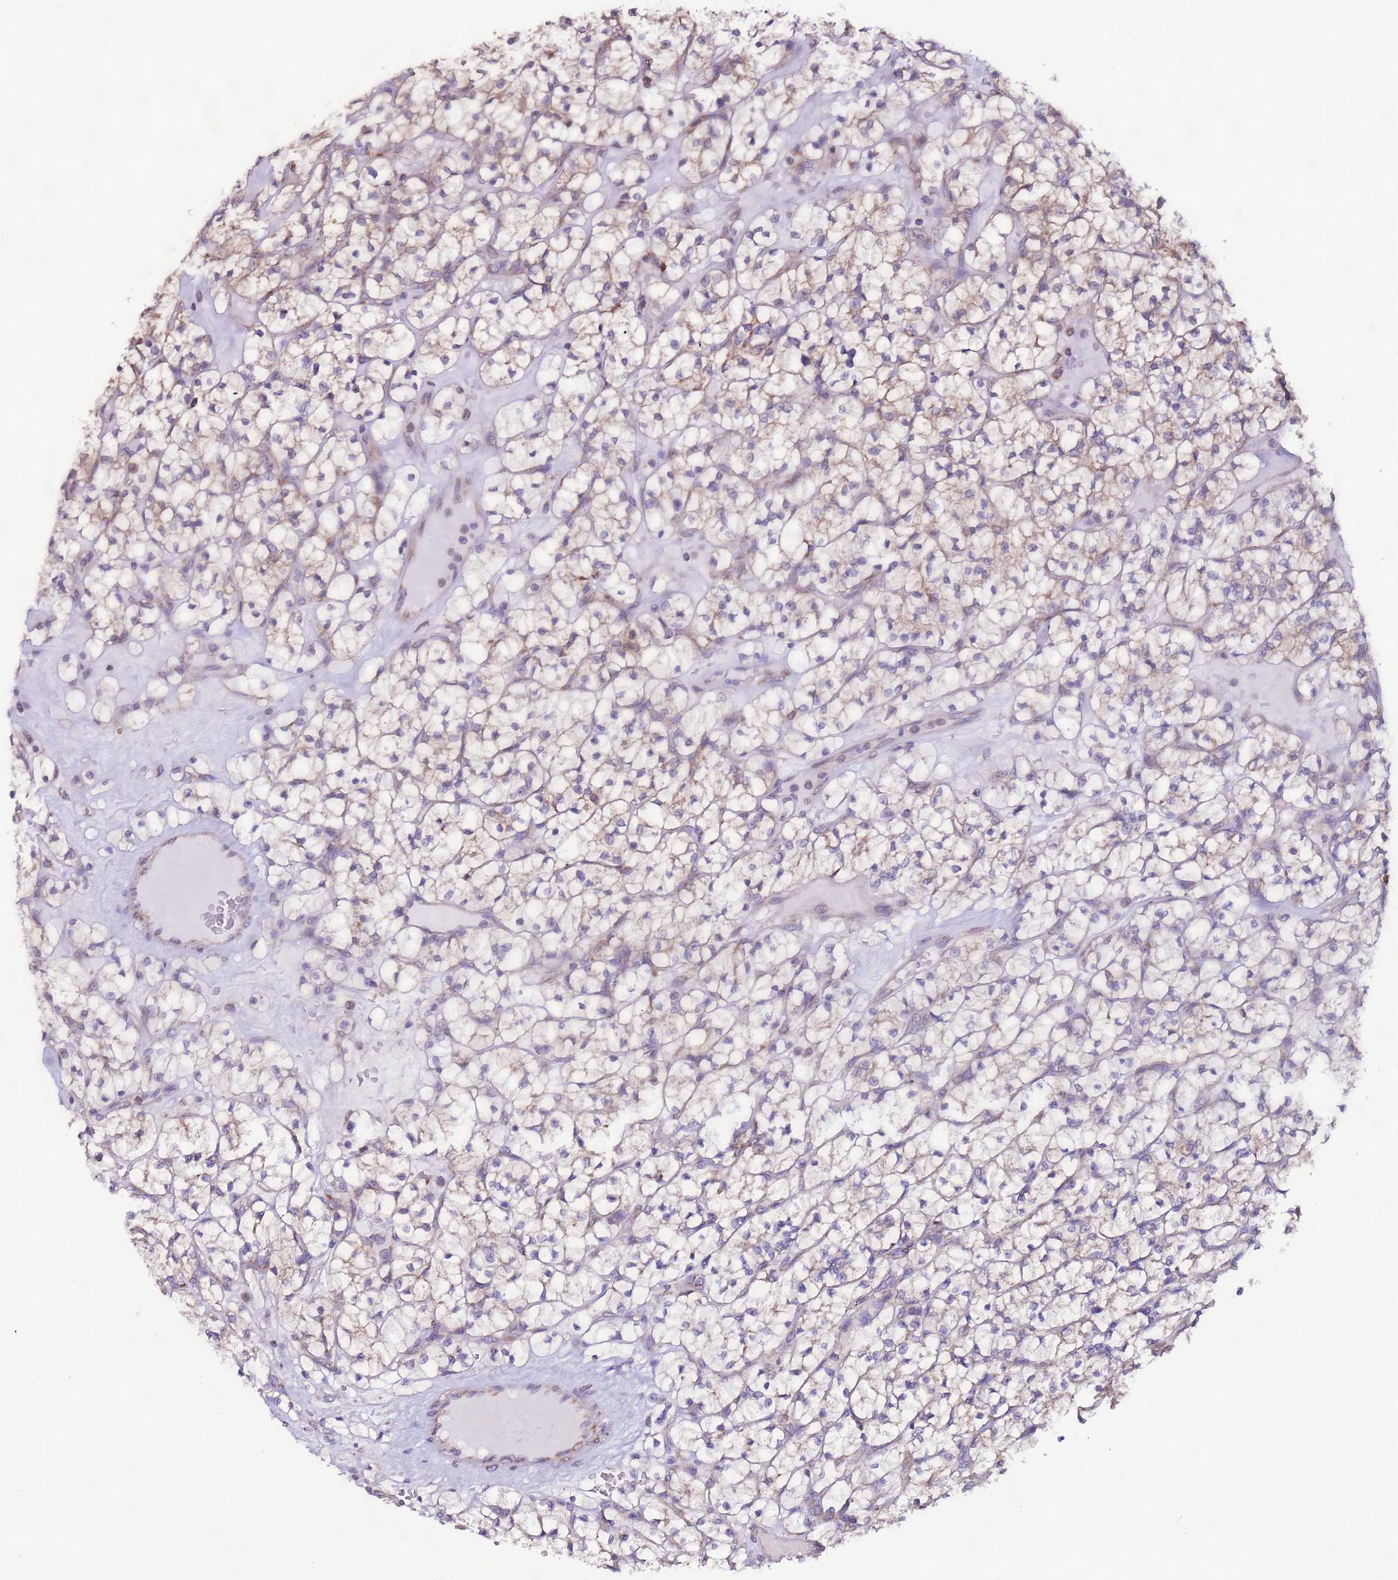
{"staining": {"intensity": "weak", "quantity": "<25%", "location": "cytoplasmic/membranous"}, "tissue": "renal cancer", "cell_type": "Tumor cells", "image_type": "cancer", "snomed": [{"axis": "morphology", "description": "Adenocarcinoma, NOS"}, {"axis": "topography", "description": "Kidney"}], "caption": "Immunohistochemistry (IHC) image of human renal cancer (adenocarcinoma) stained for a protein (brown), which reveals no staining in tumor cells.", "gene": "AHI1", "patient": {"sex": "female", "age": 64}}